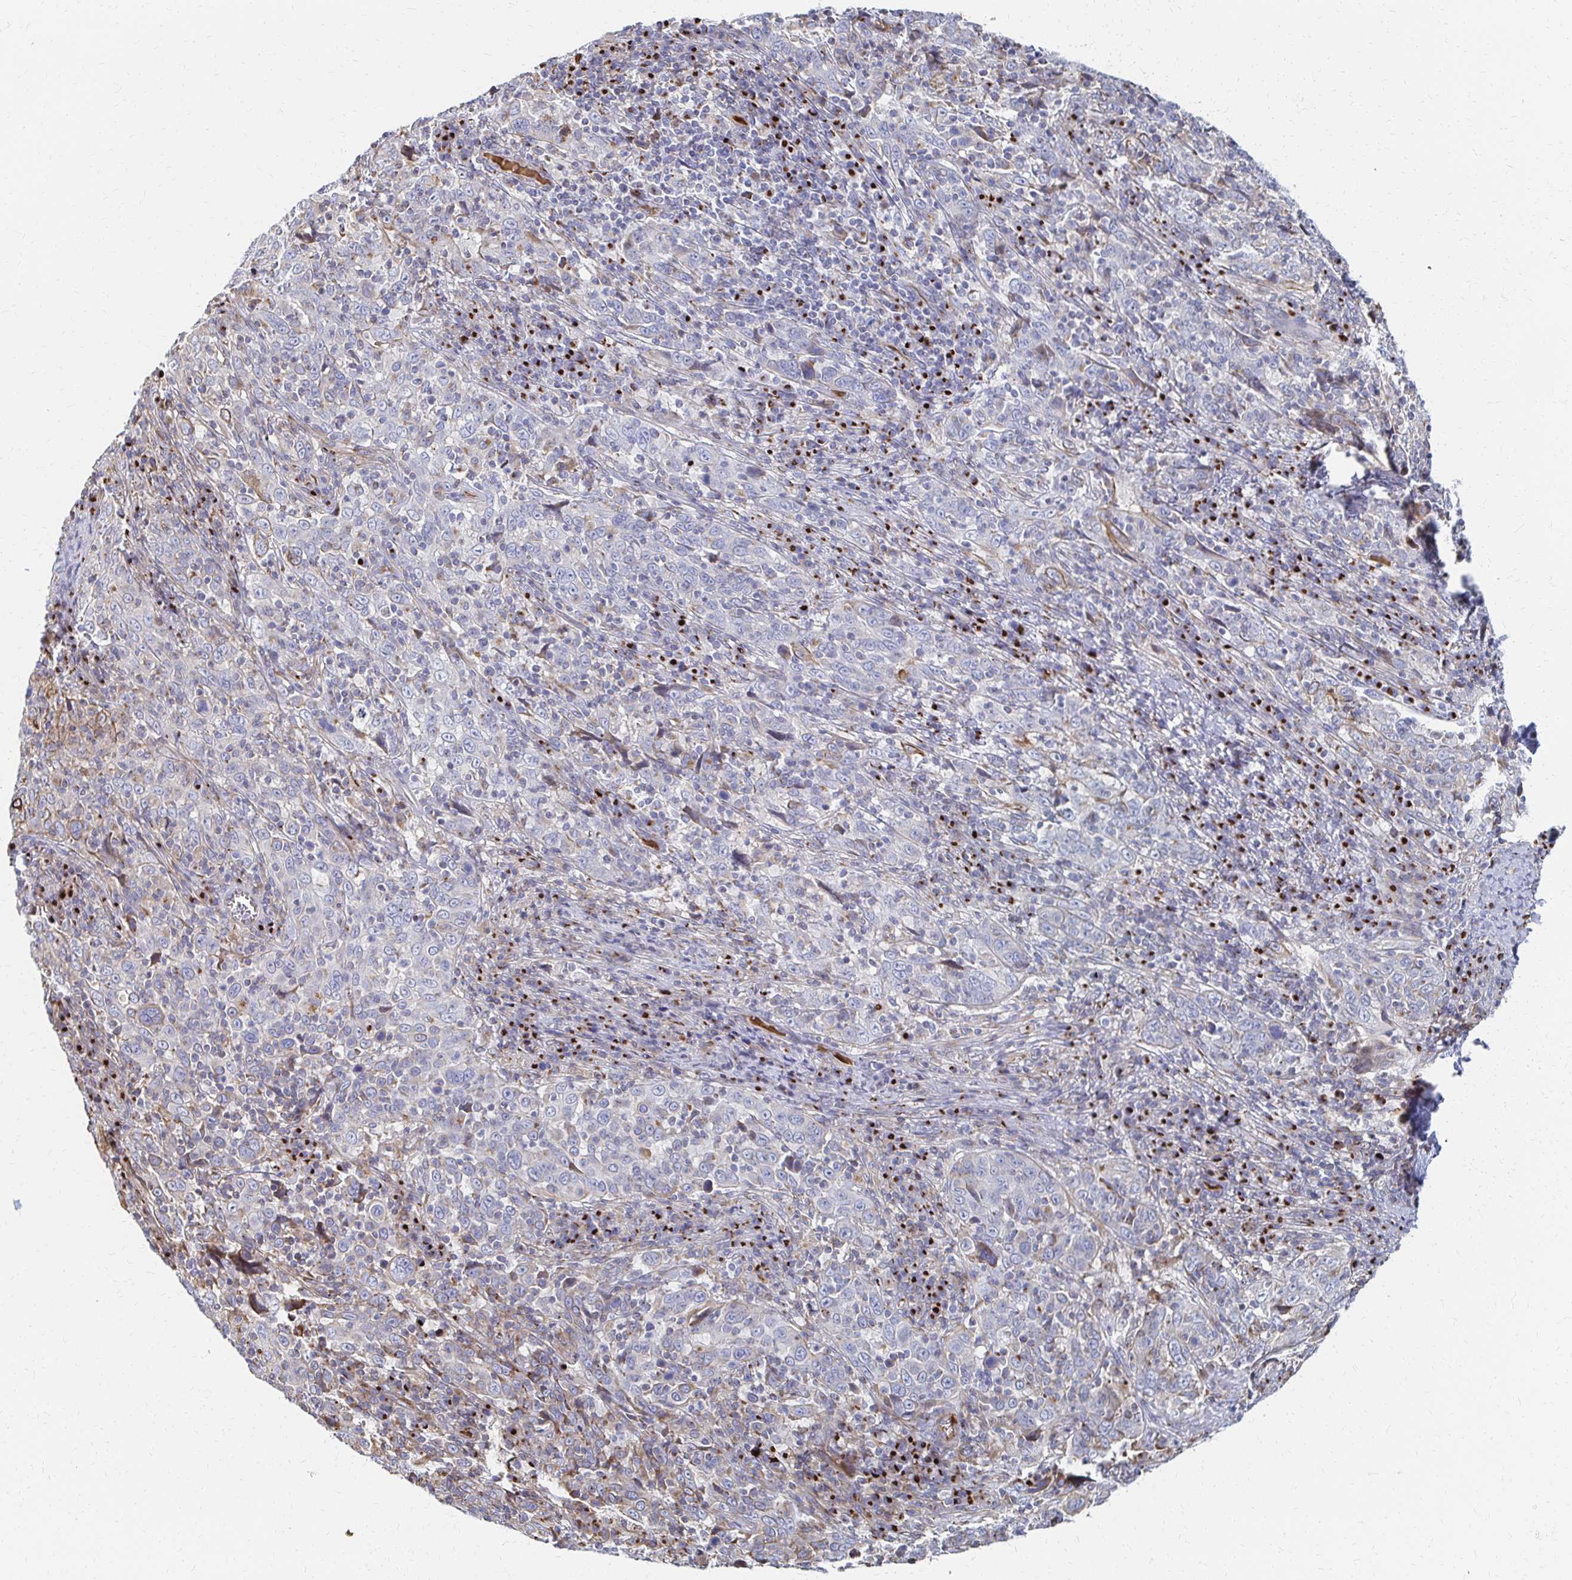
{"staining": {"intensity": "negative", "quantity": "none", "location": "none"}, "tissue": "cervical cancer", "cell_type": "Tumor cells", "image_type": "cancer", "snomed": [{"axis": "morphology", "description": "Squamous cell carcinoma, NOS"}, {"axis": "topography", "description": "Cervix"}], "caption": "Micrograph shows no significant protein staining in tumor cells of cervical squamous cell carcinoma. (DAB (3,3'-diaminobenzidine) immunohistochemistry with hematoxylin counter stain).", "gene": "MAN1A1", "patient": {"sex": "female", "age": 46}}